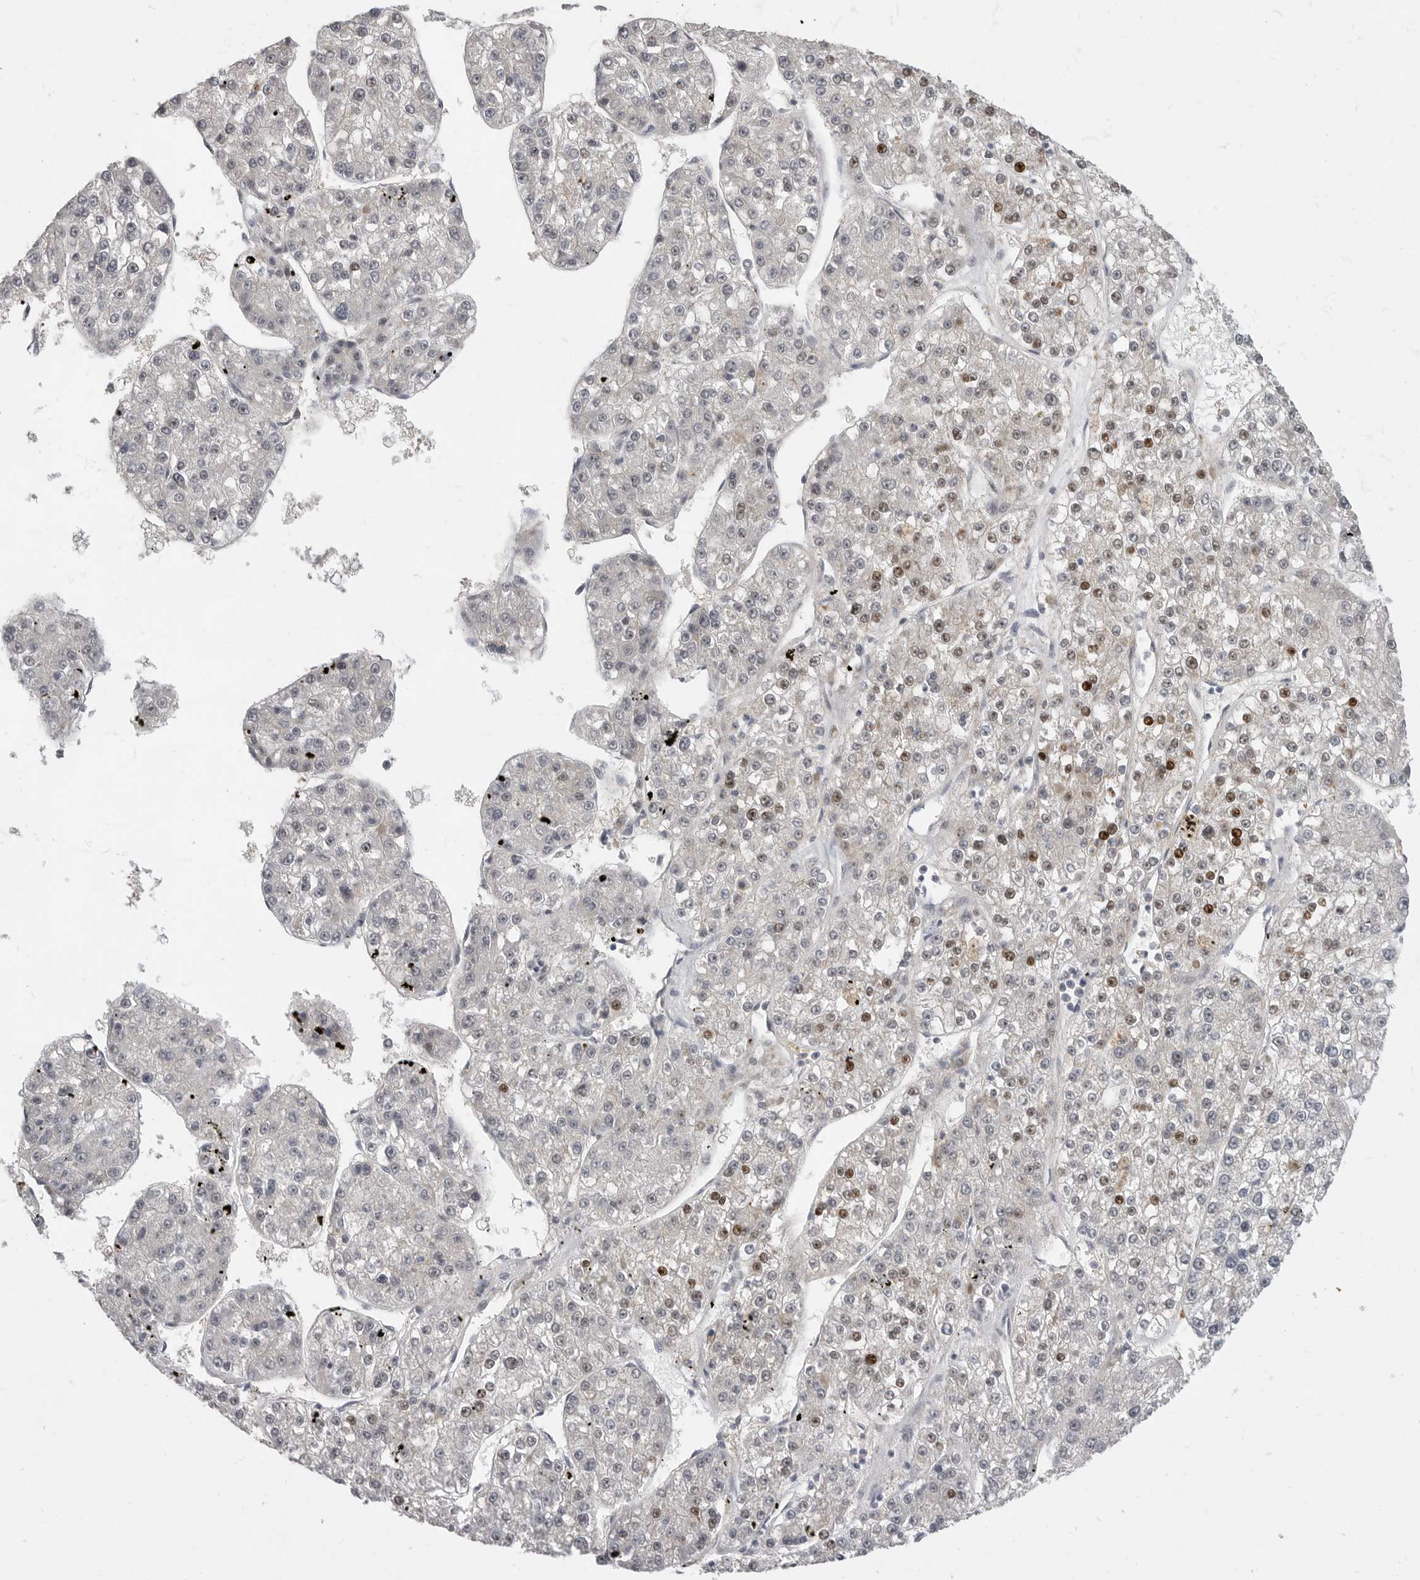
{"staining": {"intensity": "moderate", "quantity": "25%-75%", "location": "nuclear"}, "tissue": "liver cancer", "cell_type": "Tumor cells", "image_type": "cancer", "snomed": [{"axis": "morphology", "description": "Carcinoma, Hepatocellular, NOS"}, {"axis": "topography", "description": "Liver"}], "caption": "This image reveals immunohistochemistry staining of human hepatocellular carcinoma (liver), with medium moderate nuclear expression in approximately 25%-75% of tumor cells.", "gene": "PLEKHF1", "patient": {"sex": "female", "age": 73}}